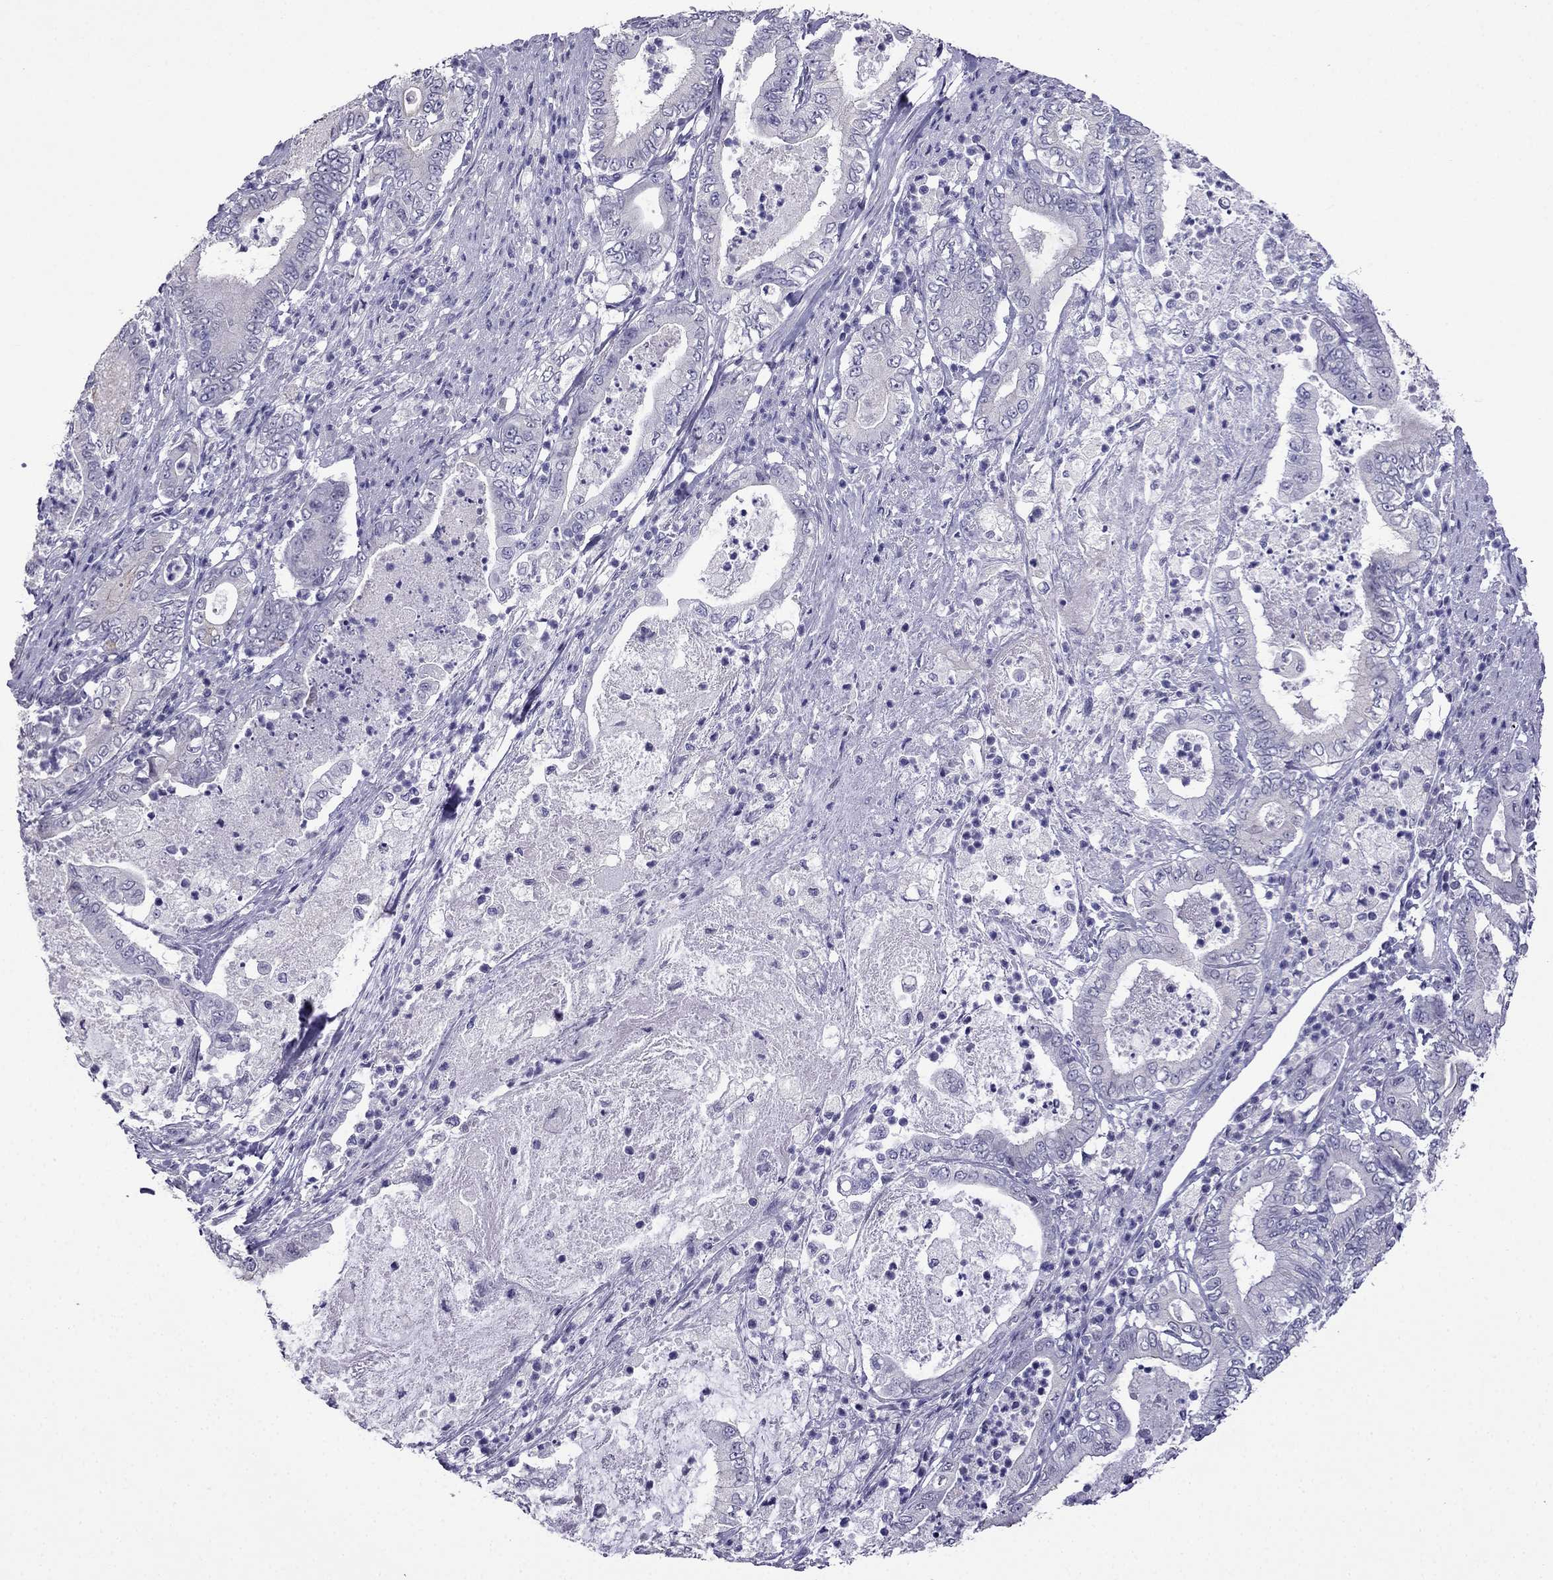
{"staining": {"intensity": "negative", "quantity": "none", "location": "none"}, "tissue": "pancreatic cancer", "cell_type": "Tumor cells", "image_type": "cancer", "snomed": [{"axis": "morphology", "description": "Adenocarcinoma, NOS"}, {"axis": "topography", "description": "Pancreas"}], "caption": "Pancreatic cancer stained for a protein using IHC displays no expression tumor cells.", "gene": "SCNN1D", "patient": {"sex": "male", "age": 71}}